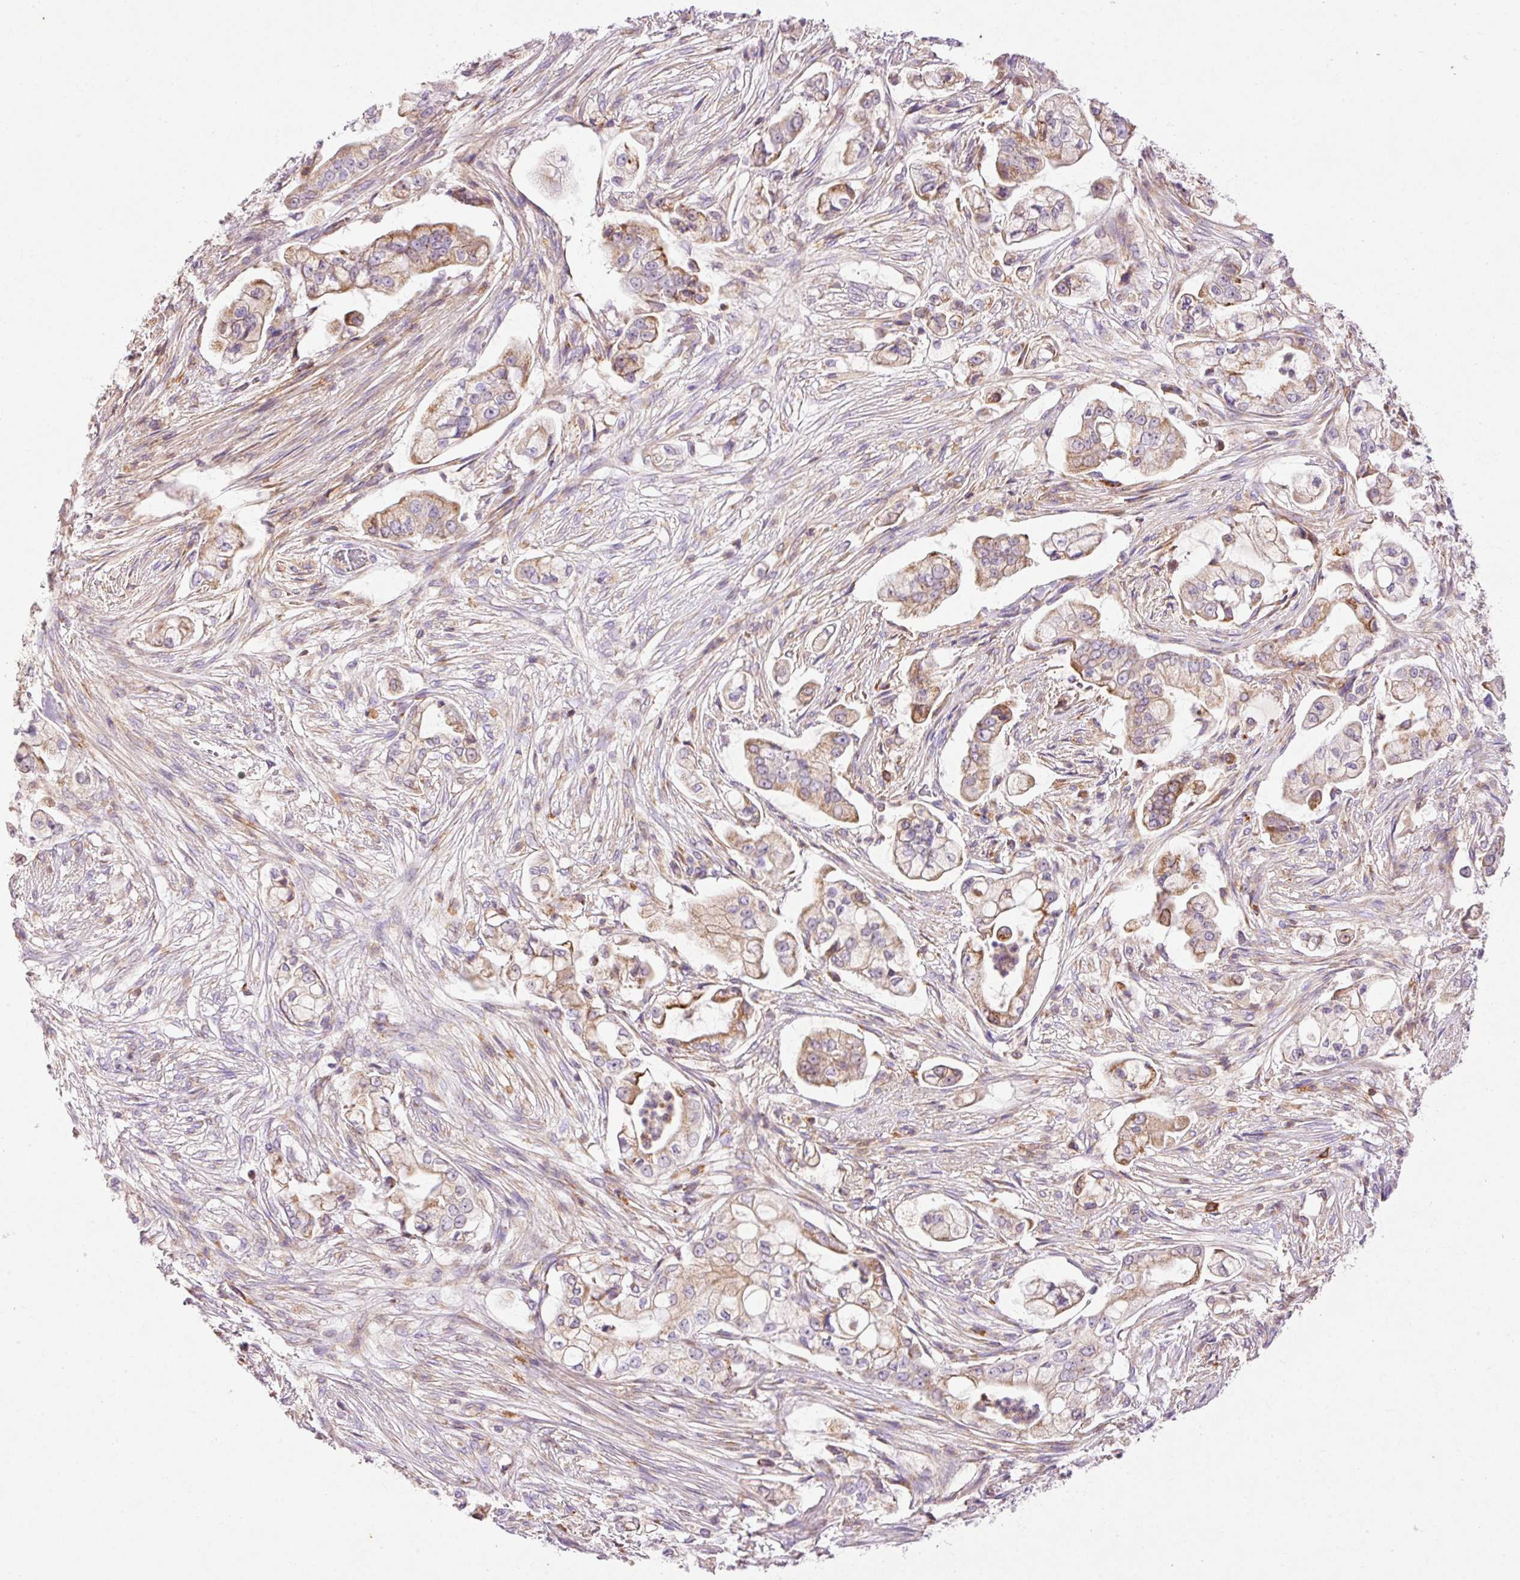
{"staining": {"intensity": "weak", "quantity": ">75%", "location": "cytoplasmic/membranous"}, "tissue": "pancreatic cancer", "cell_type": "Tumor cells", "image_type": "cancer", "snomed": [{"axis": "morphology", "description": "Adenocarcinoma, NOS"}, {"axis": "topography", "description": "Pancreas"}], "caption": "About >75% of tumor cells in human adenocarcinoma (pancreatic) display weak cytoplasmic/membranous protein expression as visualized by brown immunohistochemical staining.", "gene": "IMMT", "patient": {"sex": "female", "age": 69}}